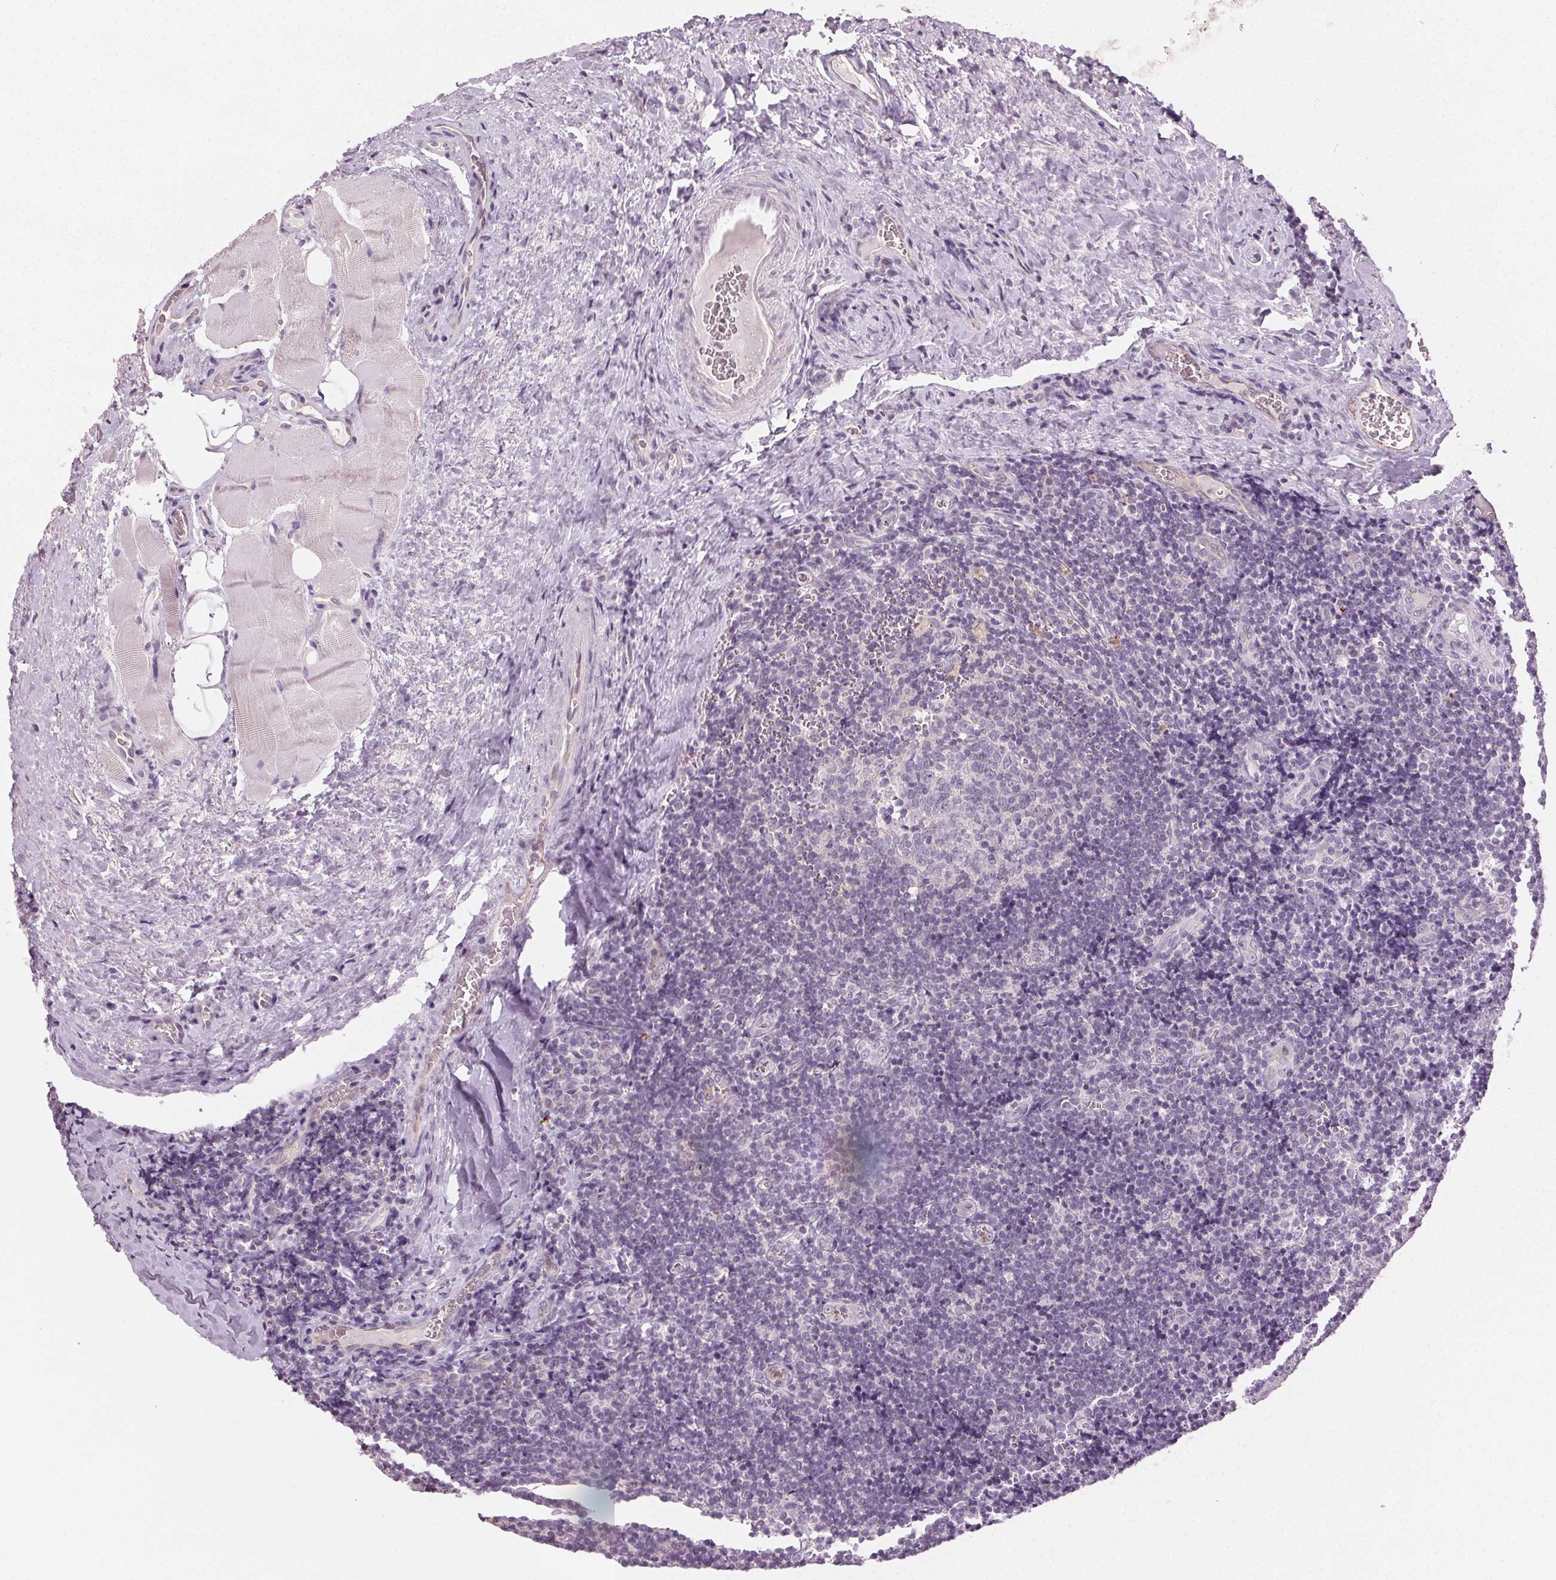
{"staining": {"intensity": "negative", "quantity": "none", "location": "none"}, "tissue": "tonsil", "cell_type": "Germinal center cells", "image_type": "normal", "snomed": [{"axis": "morphology", "description": "Normal tissue, NOS"}, {"axis": "morphology", "description": "Inflammation, NOS"}, {"axis": "topography", "description": "Tonsil"}], "caption": "This is a image of IHC staining of unremarkable tonsil, which shows no expression in germinal center cells. (Immunohistochemistry, brightfield microscopy, high magnification).", "gene": "CLTRN", "patient": {"sex": "female", "age": 31}}